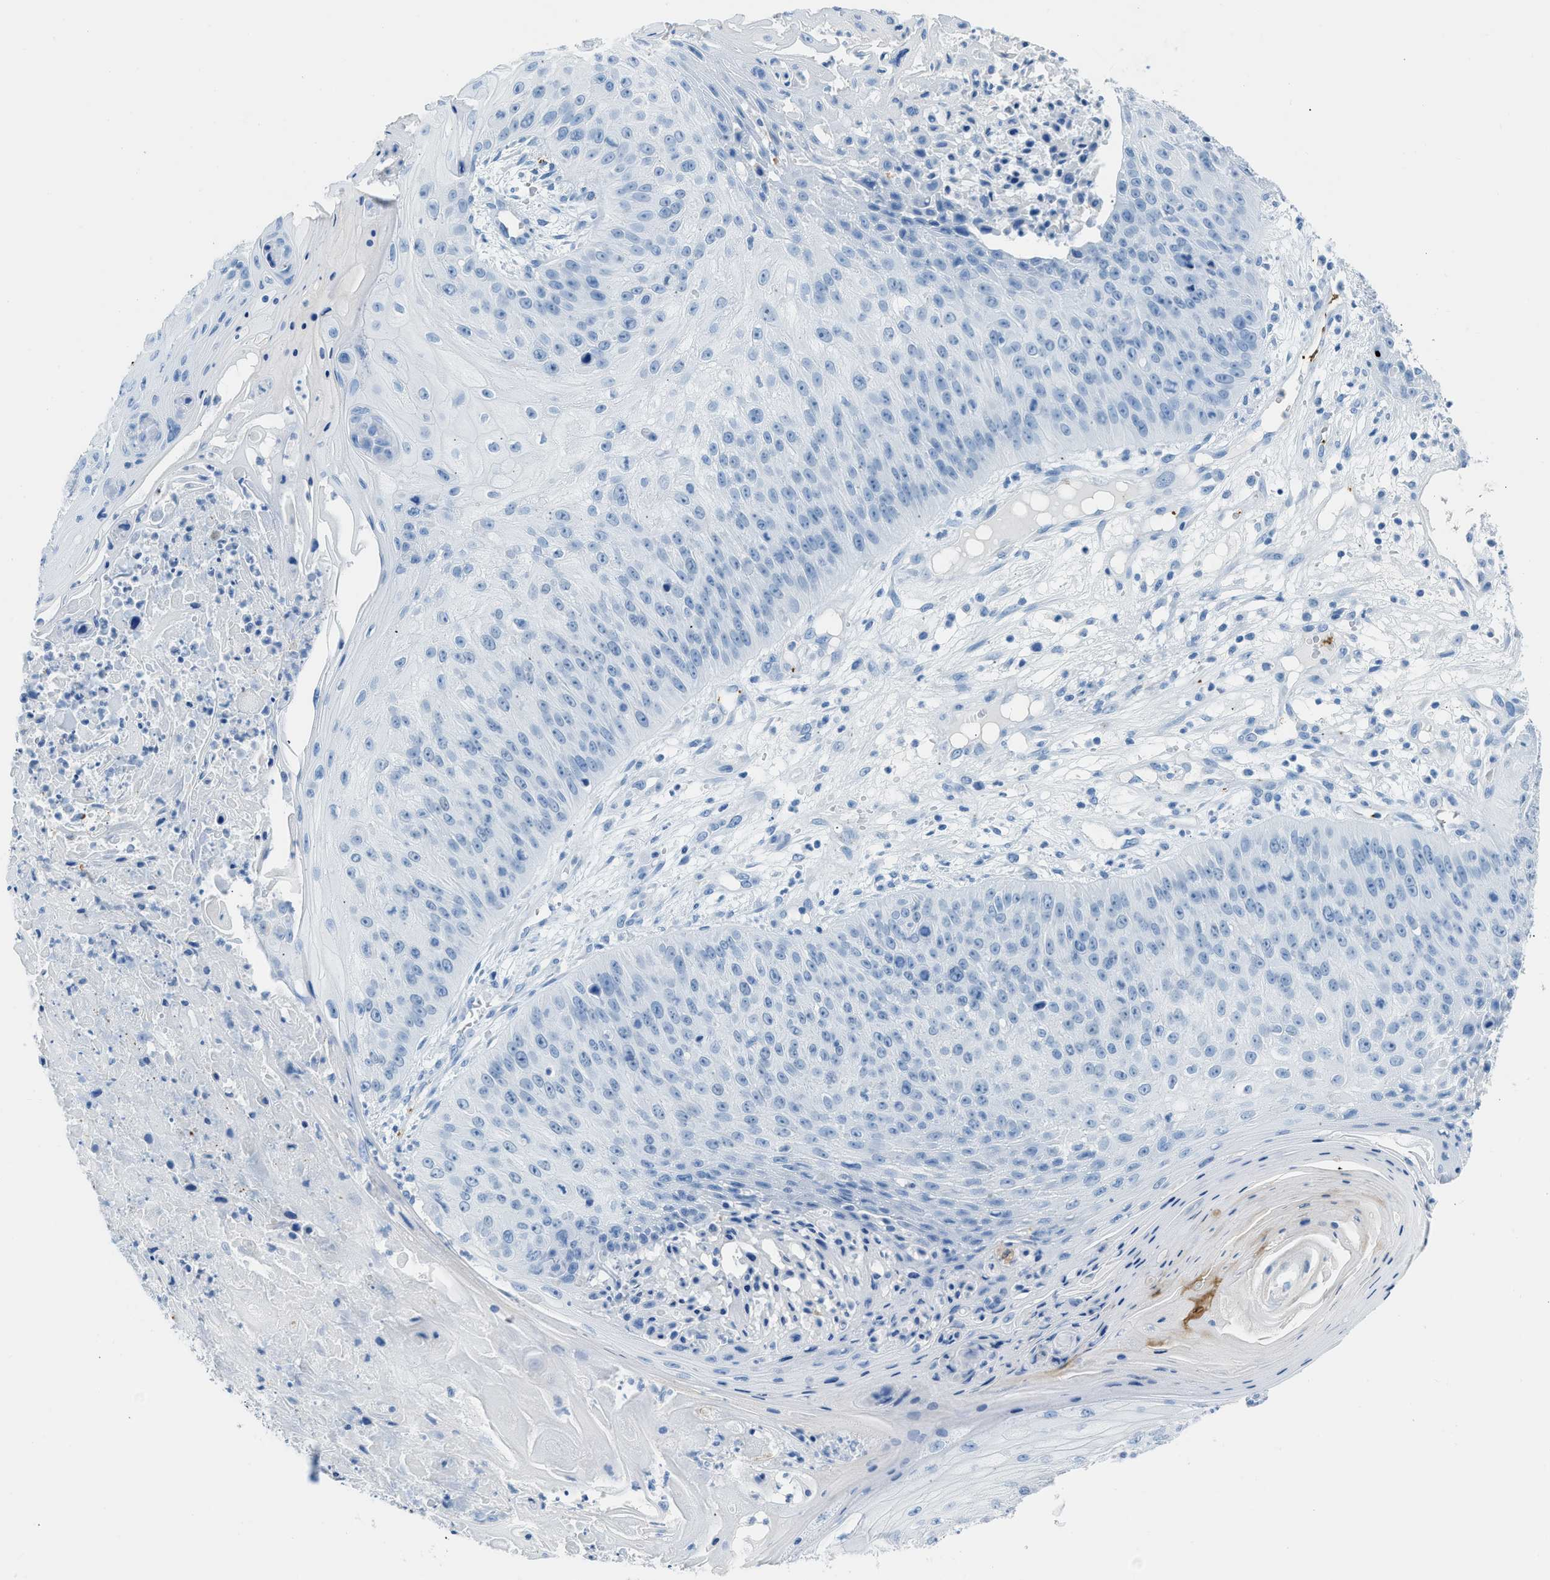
{"staining": {"intensity": "negative", "quantity": "none", "location": "none"}, "tissue": "skin cancer", "cell_type": "Tumor cells", "image_type": "cancer", "snomed": [{"axis": "morphology", "description": "Squamous cell carcinoma, NOS"}, {"axis": "topography", "description": "Skin"}], "caption": "Immunohistochemistry of skin cancer displays no positivity in tumor cells.", "gene": "FAIM2", "patient": {"sex": "female", "age": 80}}